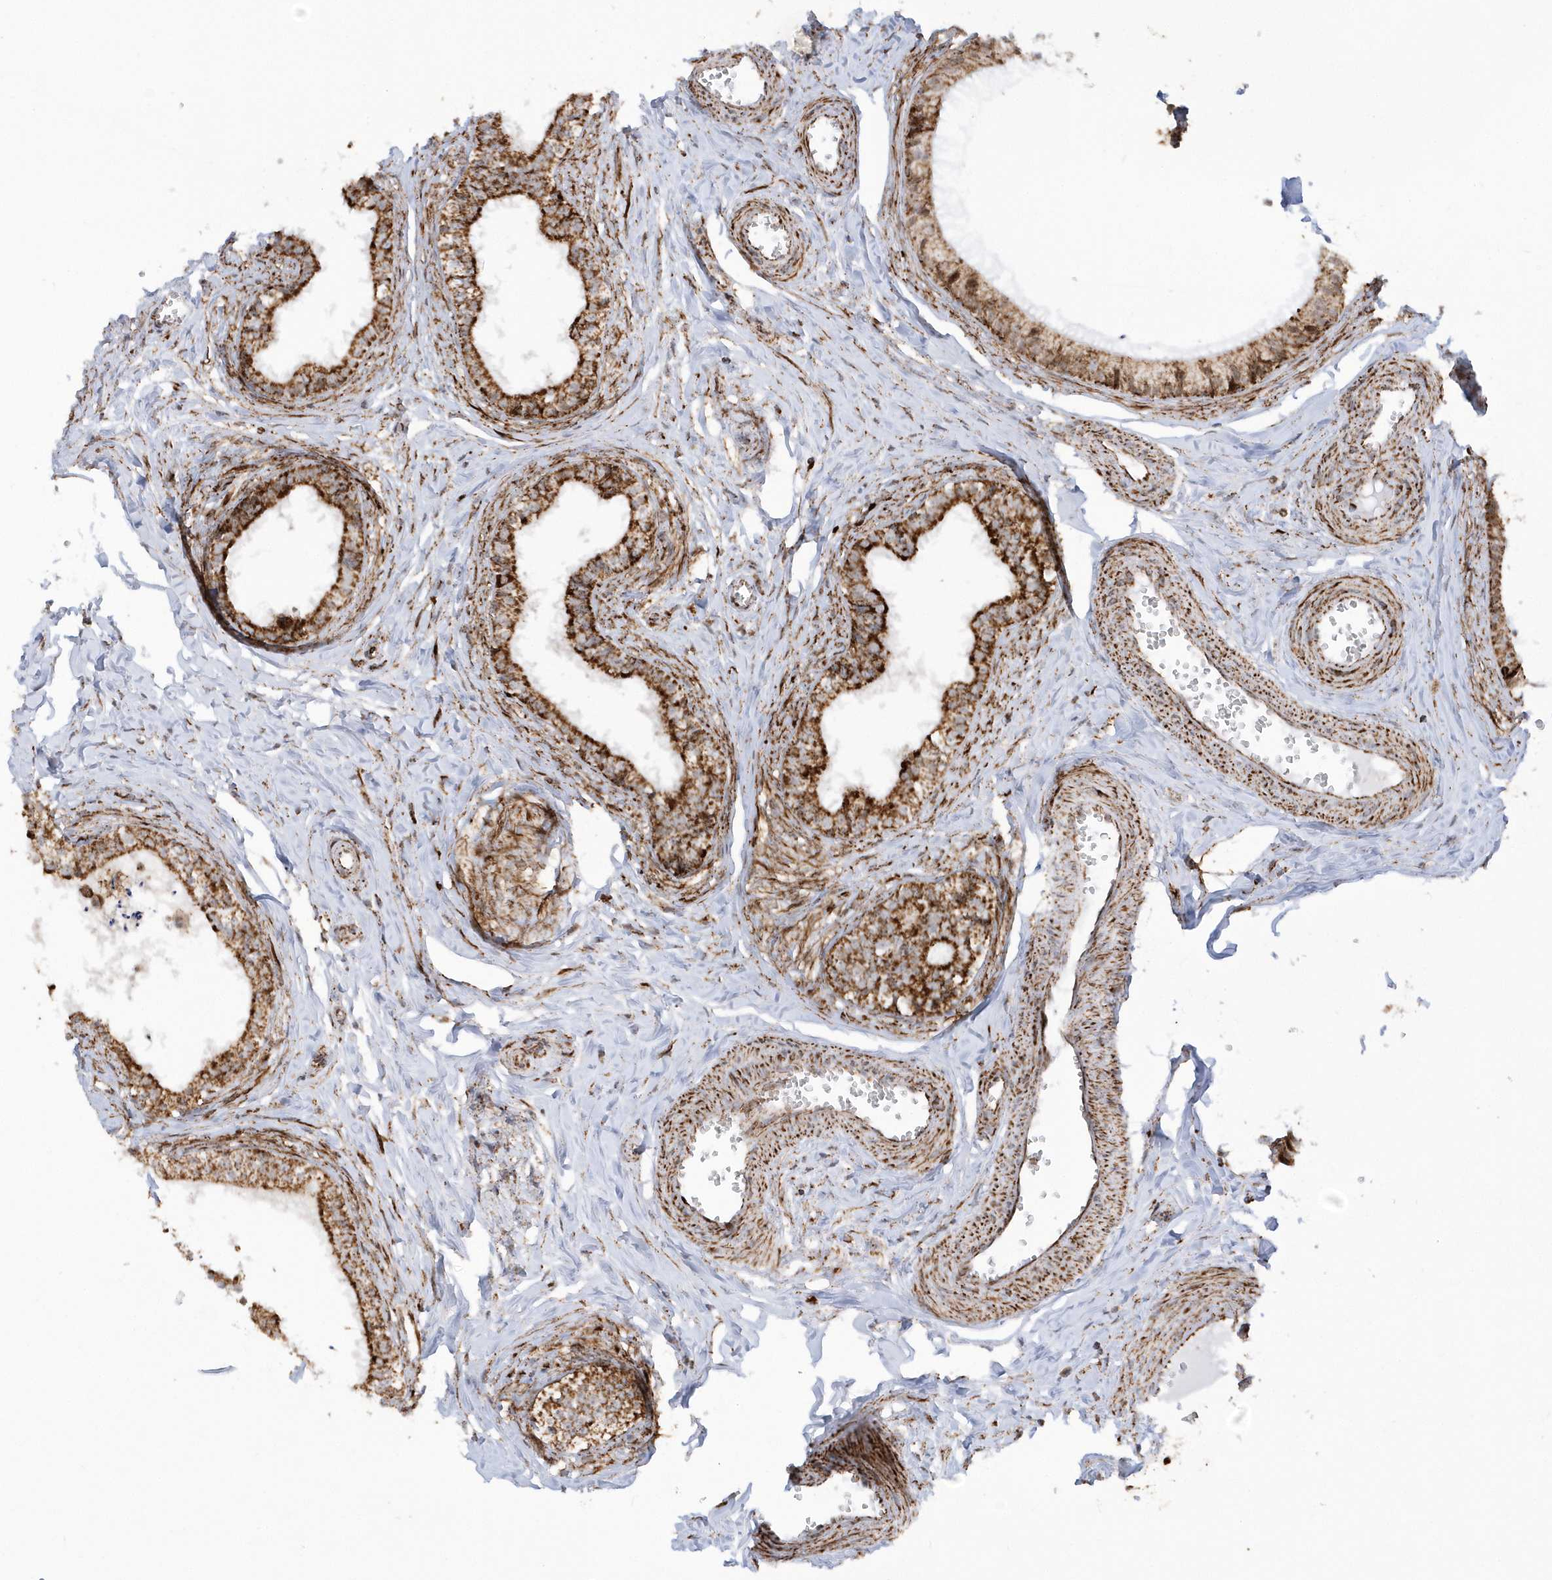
{"staining": {"intensity": "strong", "quantity": ">75%", "location": "cytoplasmic/membranous"}, "tissue": "epididymis", "cell_type": "Glandular cells", "image_type": "normal", "snomed": [{"axis": "morphology", "description": "Normal tissue, NOS"}, {"axis": "topography", "description": "Epididymis"}], "caption": "This image demonstrates benign epididymis stained with immunohistochemistry to label a protein in brown. The cytoplasmic/membranous of glandular cells show strong positivity for the protein. Nuclei are counter-stained blue.", "gene": "CRY2", "patient": {"sex": "male", "age": 36}}